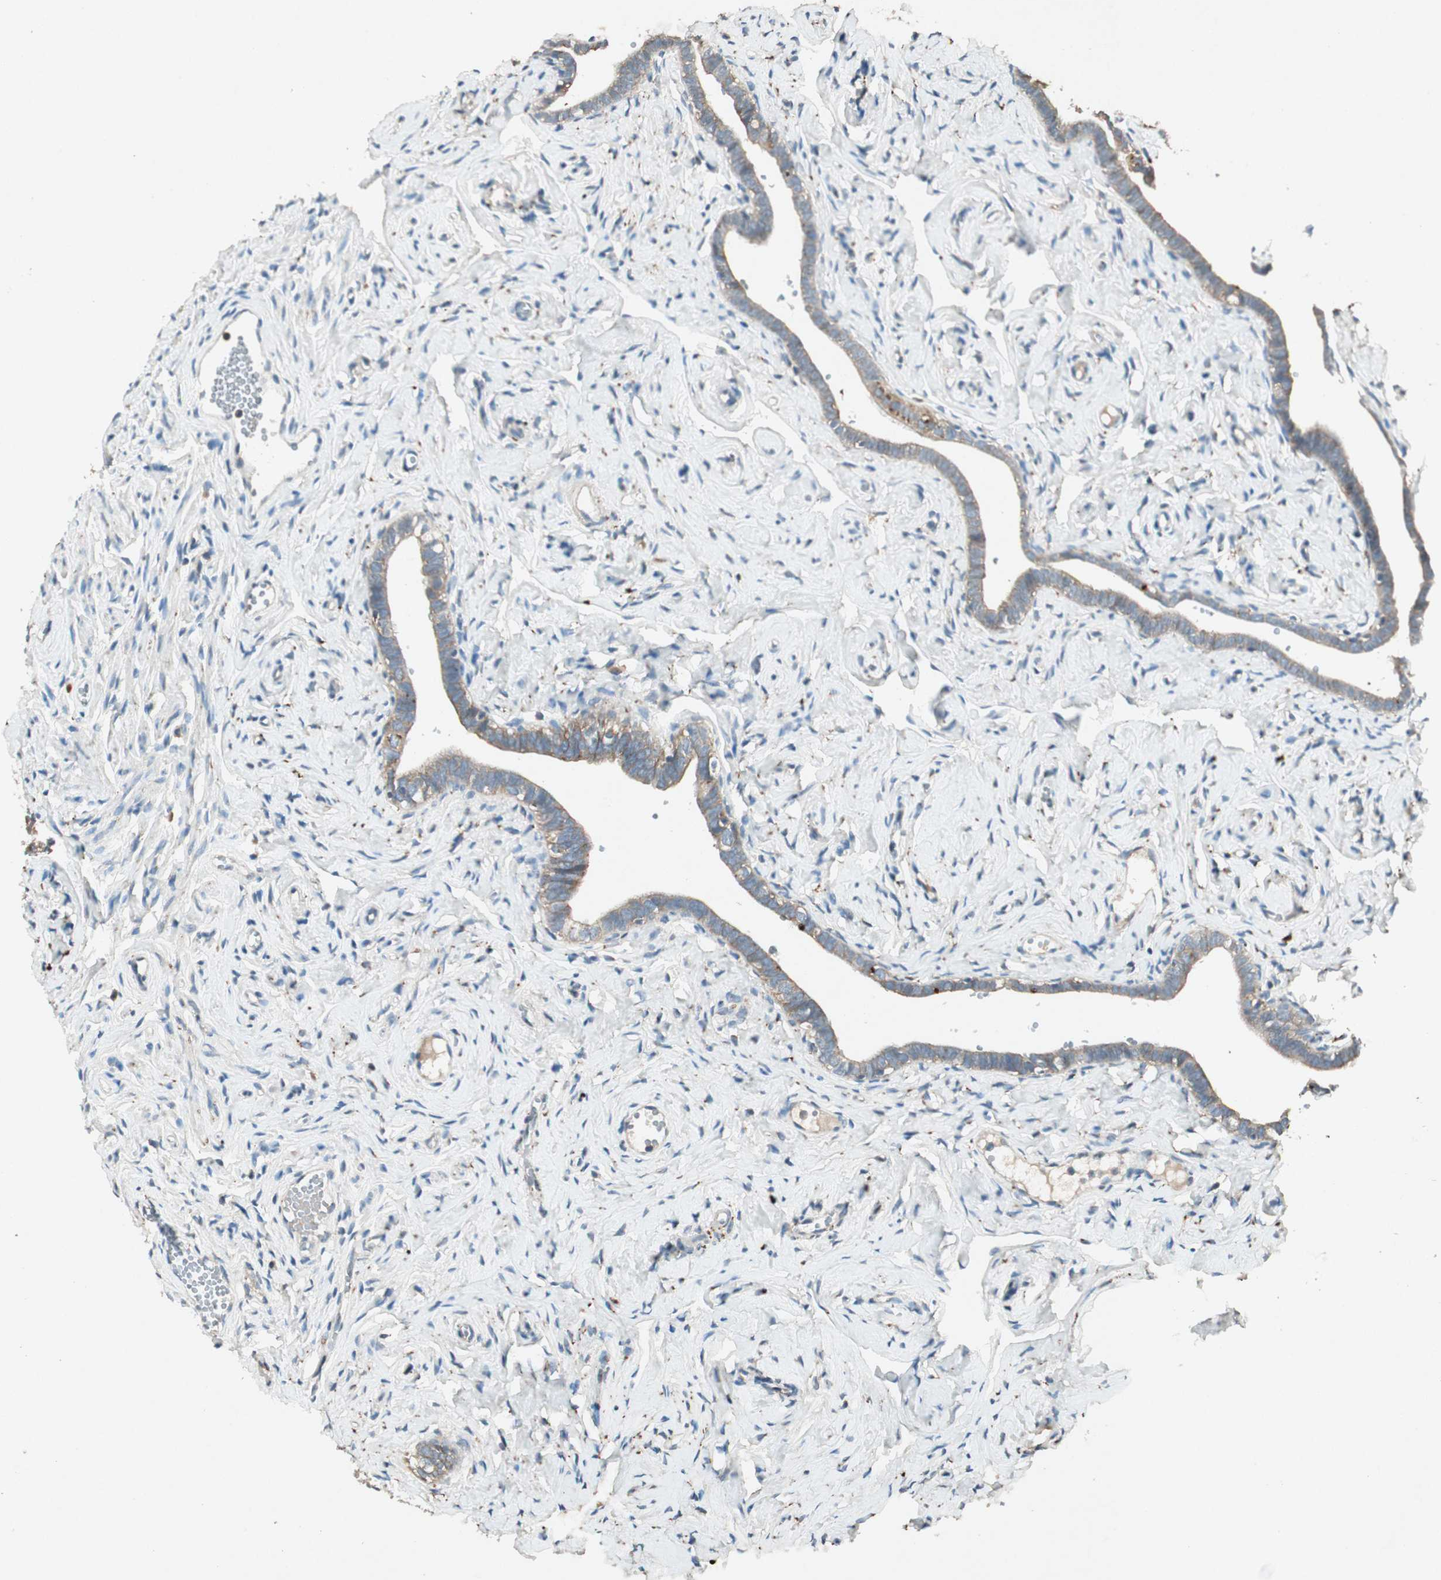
{"staining": {"intensity": "moderate", "quantity": ">75%", "location": "cytoplasmic/membranous"}, "tissue": "fallopian tube", "cell_type": "Glandular cells", "image_type": "normal", "snomed": [{"axis": "morphology", "description": "Normal tissue, NOS"}, {"axis": "topography", "description": "Fallopian tube"}], "caption": "Protein analysis of unremarkable fallopian tube displays moderate cytoplasmic/membranous expression in about >75% of glandular cells.", "gene": "NKAIN1", "patient": {"sex": "female", "age": 71}}